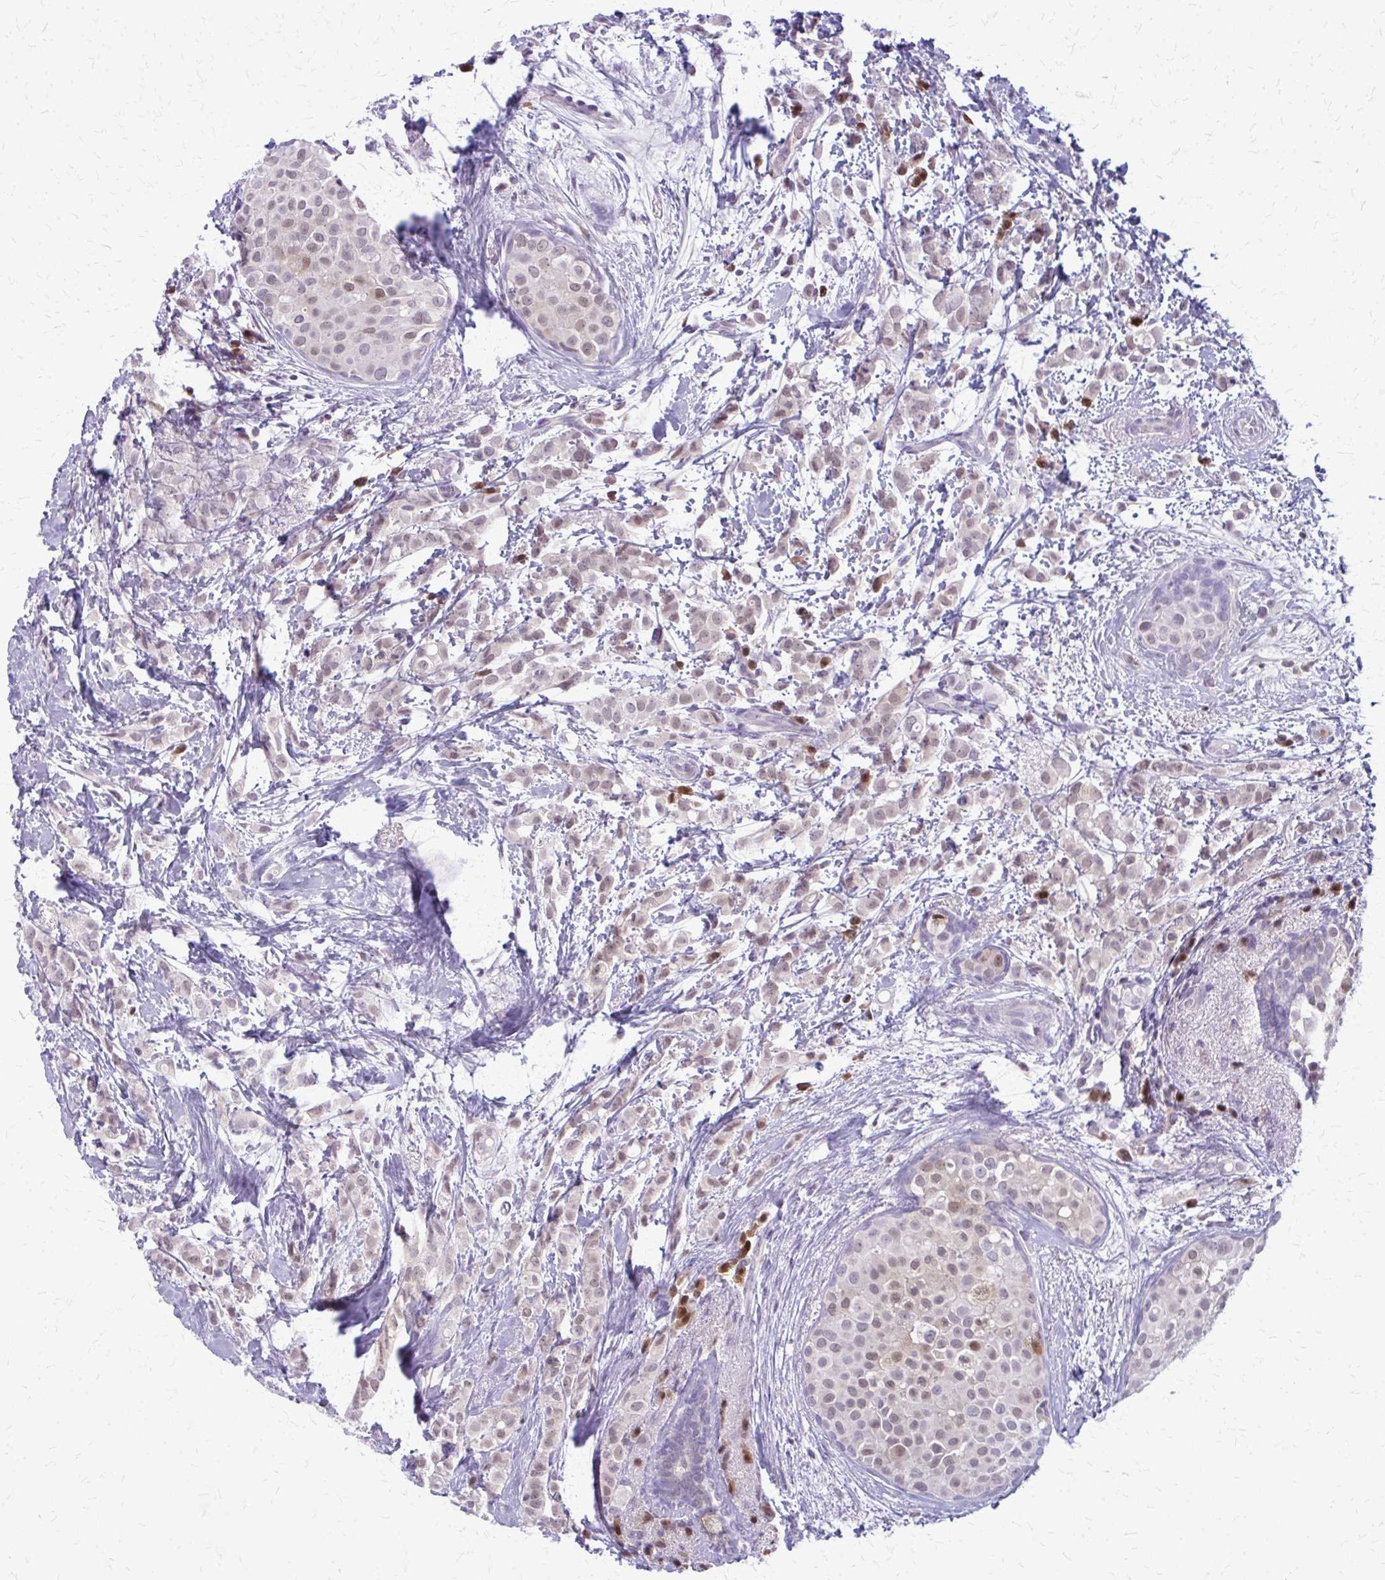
{"staining": {"intensity": "weak", "quantity": "<25%", "location": "cytoplasmic/membranous,nuclear"}, "tissue": "breast cancer", "cell_type": "Tumor cells", "image_type": "cancer", "snomed": [{"axis": "morphology", "description": "Lobular carcinoma"}, {"axis": "topography", "description": "Breast"}], "caption": "An IHC image of lobular carcinoma (breast) is shown. There is no staining in tumor cells of lobular carcinoma (breast). (IHC, brightfield microscopy, high magnification).", "gene": "GLRX", "patient": {"sex": "female", "age": 68}}